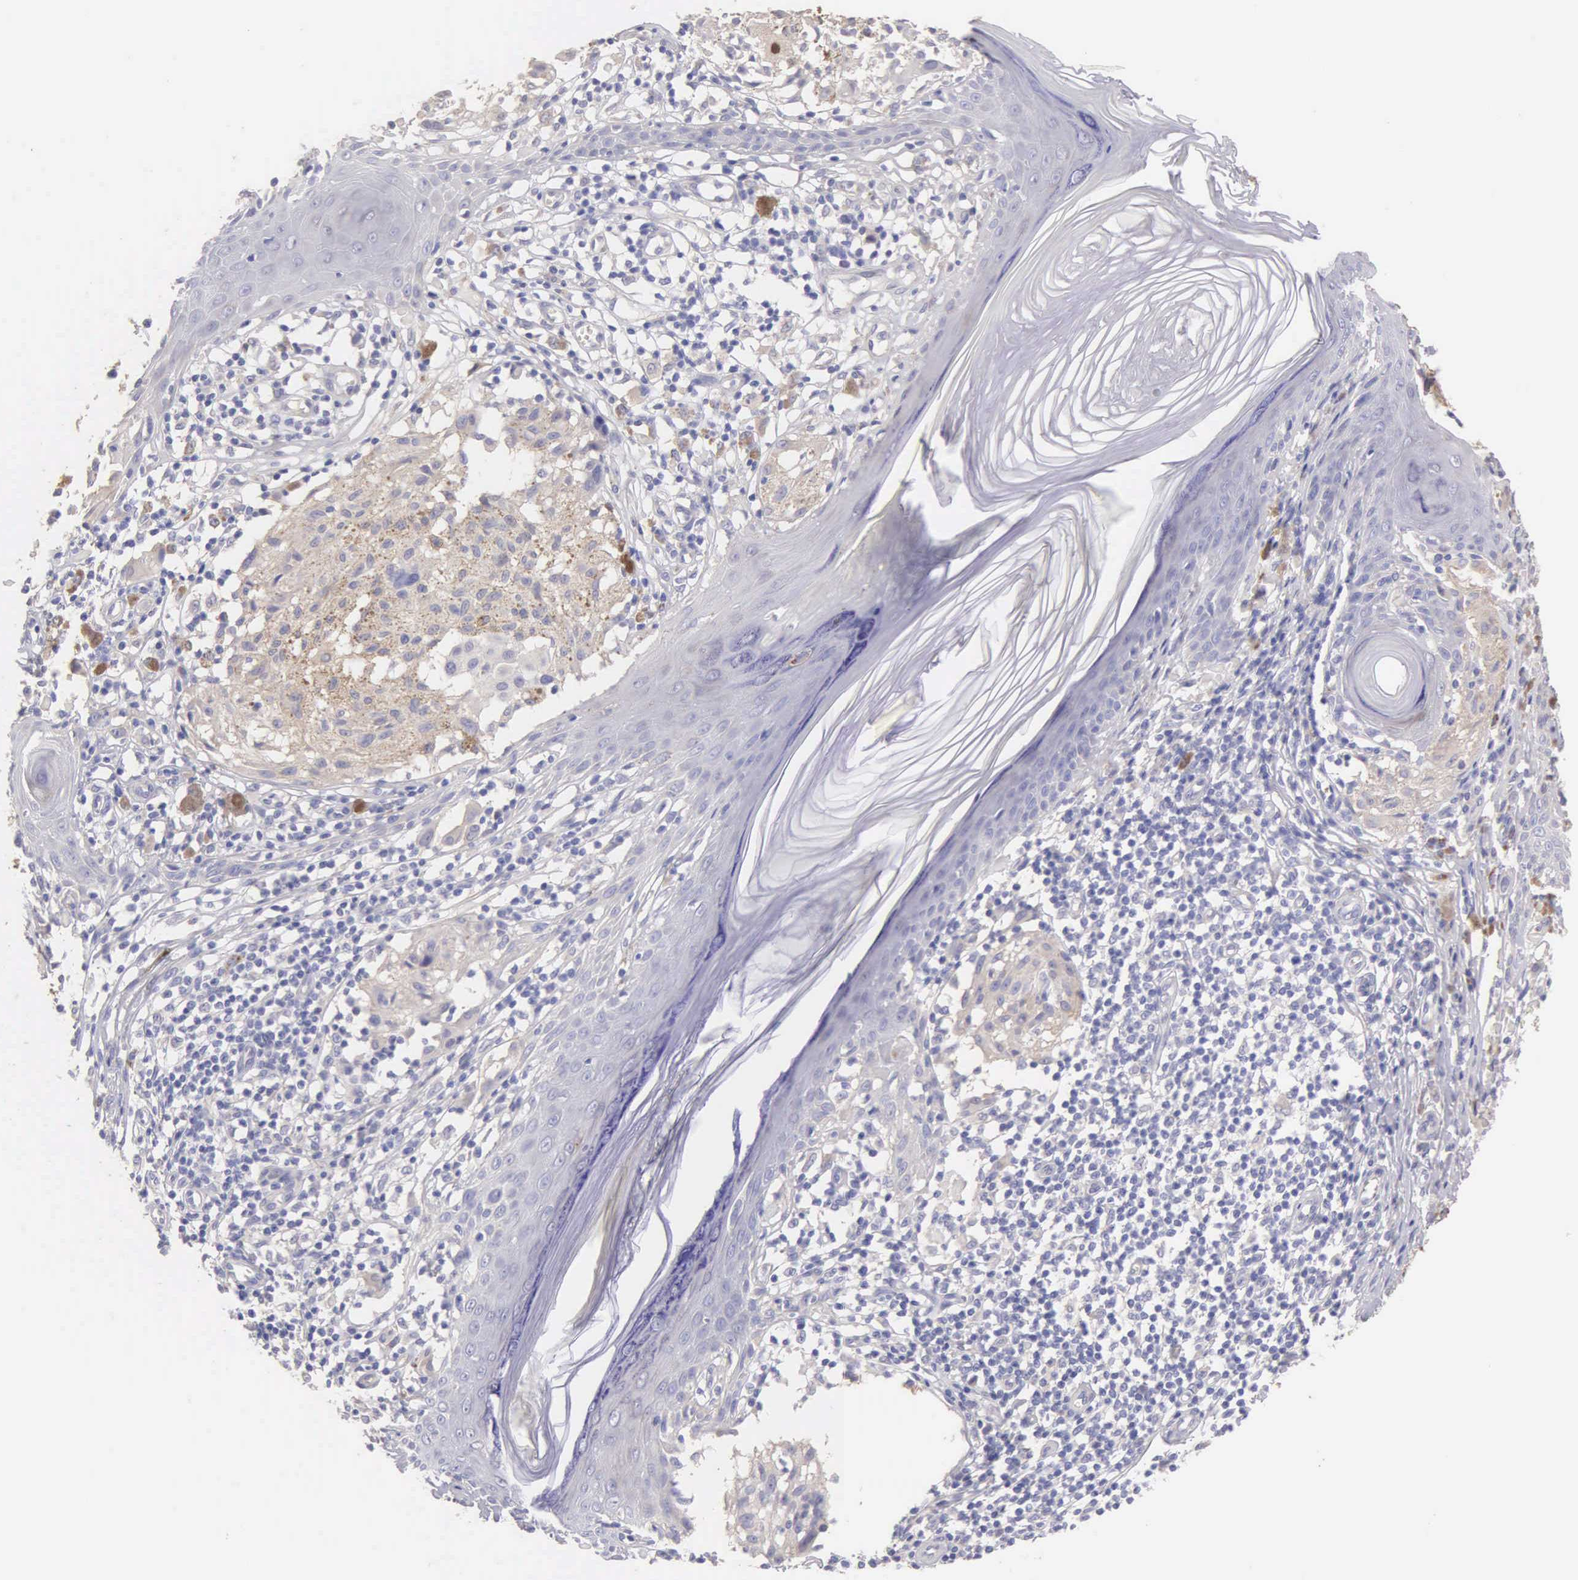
{"staining": {"intensity": "negative", "quantity": "none", "location": "none"}, "tissue": "melanoma", "cell_type": "Tumor cells", "image_type": "cancer", "snomed": [{"axis": "morphology", "description": "Malignant melanoma, NOS"}, {"axis": "topography", "description": "Skin"}], "caption": "An IHC micrograph of melanoma is shown. There is no staining in tumor cells of melanoma. Brightfield microscopy of immunohistochemistry stained with DAB (3,3'-diaminobenzidine) (brown) and hematoxylin (blue), captured at high magnification.", "gene": "APP", "patient": {"sex": "male", "age": 36}}